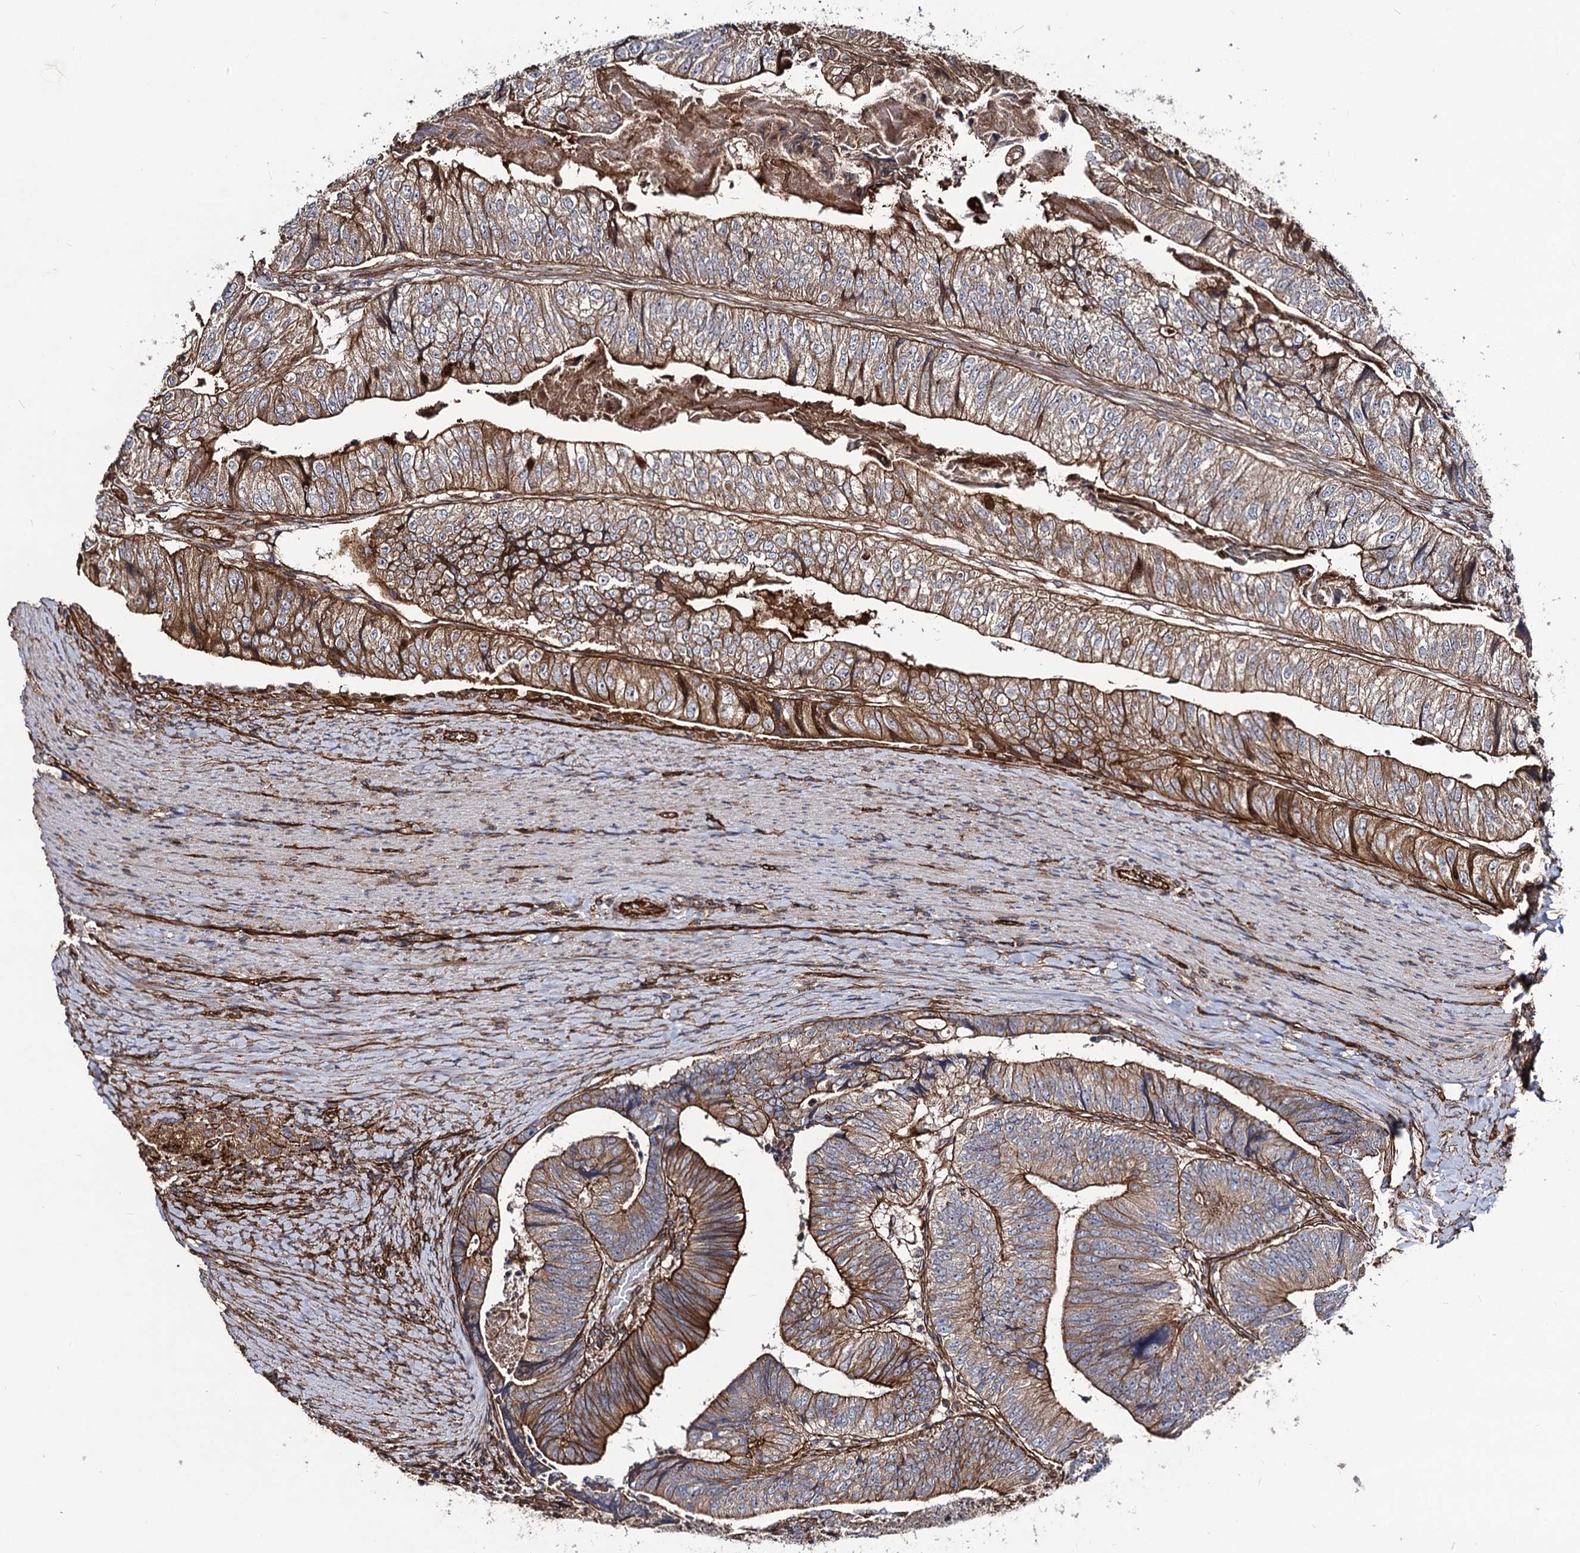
{"staining": {"intensity": "moderate", "quantity": ">75%", "location": "cytoplasmic/membranous"}, "tissue": "colorectal cancer", "cell_type": "Tumor cells", "image_type": "cancer", "snomed": [{"axis": "morphology", "description": "Adenocarcinoma, NOS"}, {"axis": "topography", "description": "Colon"}], "caption": "Moderate cytoplasmic/membranous protein staining is identified in about >75% of tumor cells in colorectal adenocarcinoma.", "gene": "CIP2A", "patient": {"sex": "female", "age": 67}}